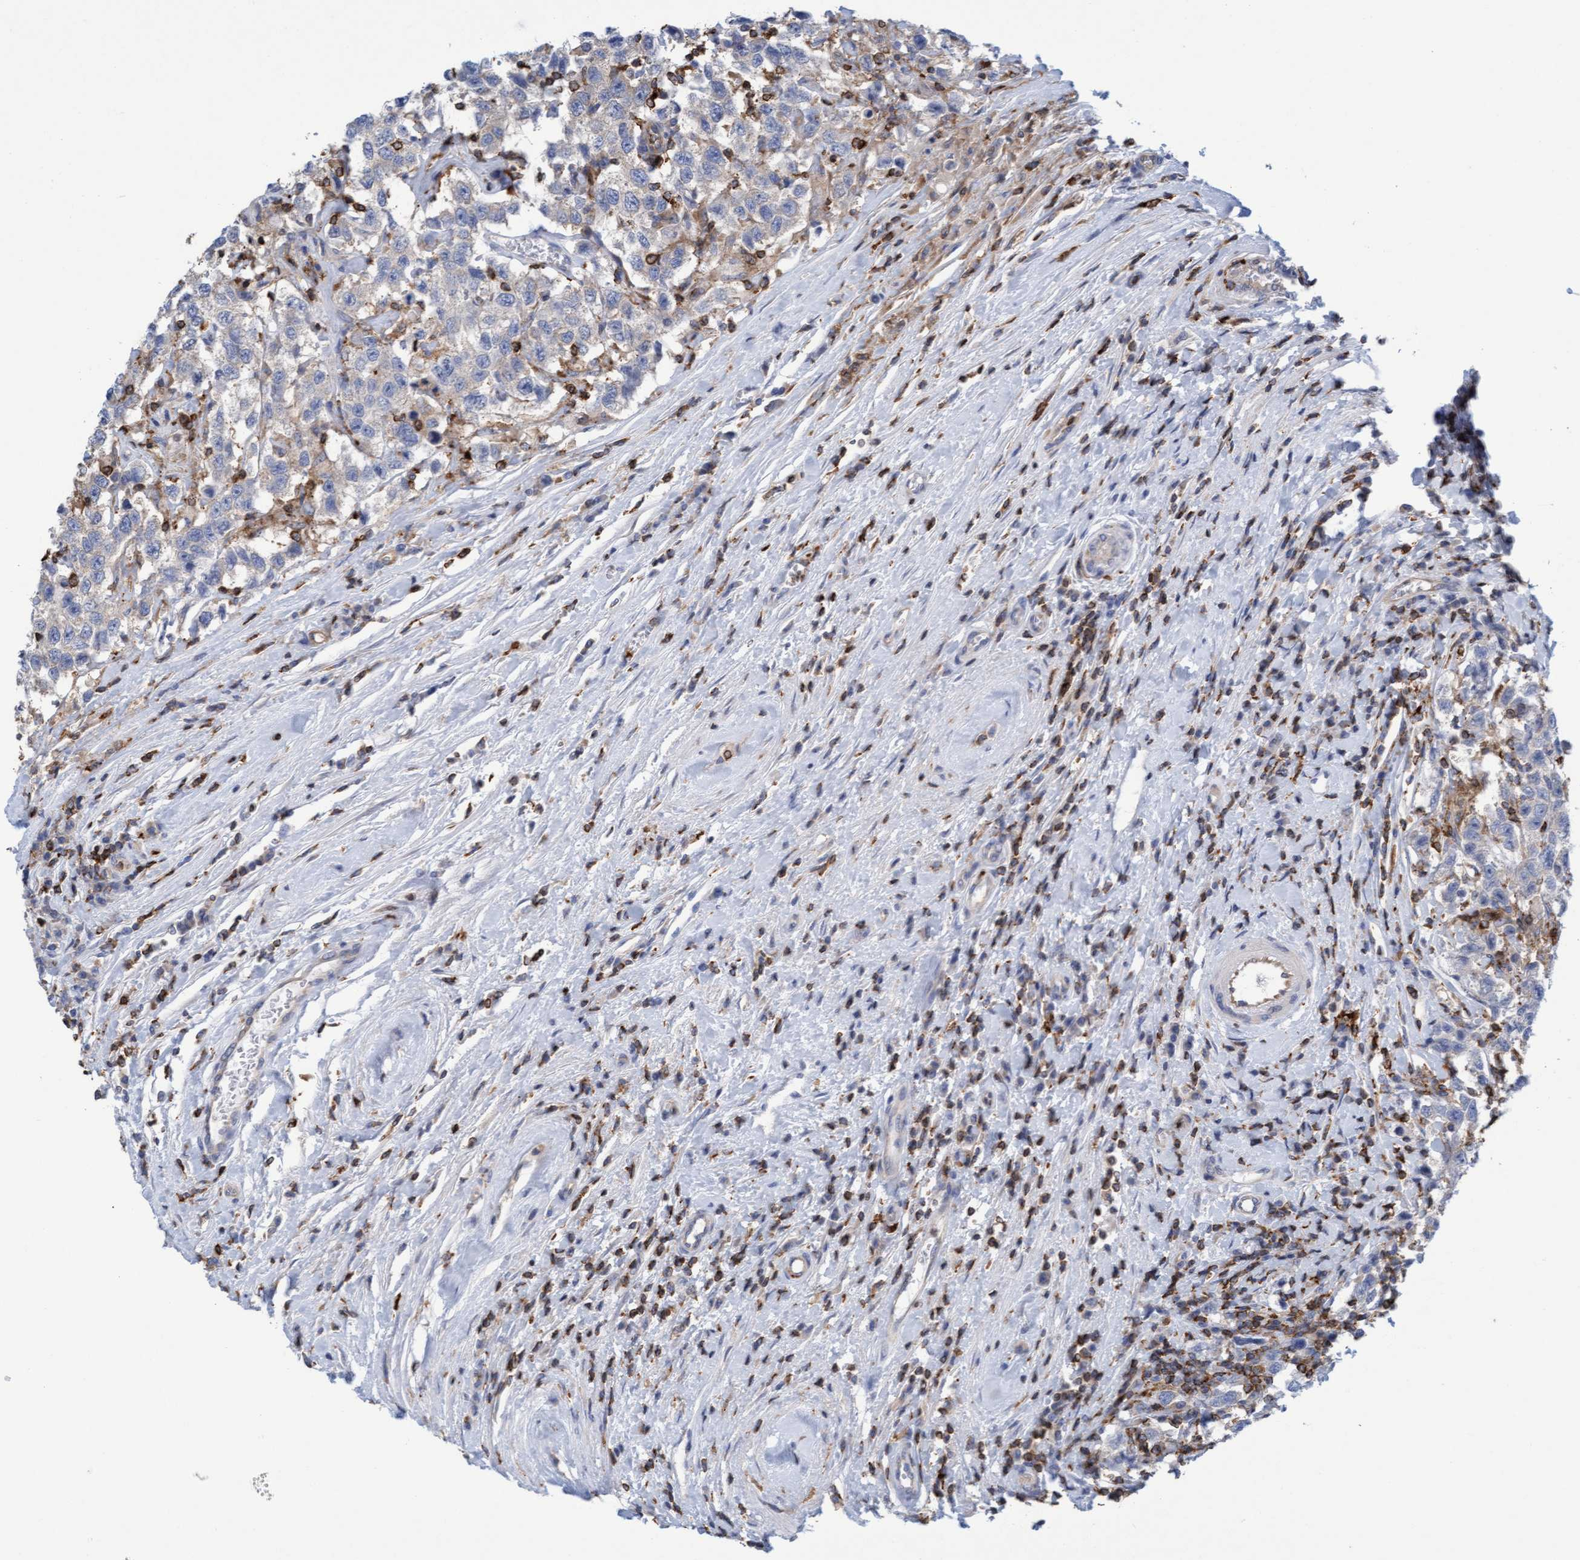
{"staining": {"intensity": "negative", "quantity": "none", "location": "none"}, "tissue": "testis cancer", "cell_type": "Tumor cells", "image_type": "cancer", "snomed": [{"axis": "morphology", "description": "Seminoma, NOS"}, {"axis": "topography", "description": "Testis"}], "caption": "Tumor cells are negative for brown protein staining in seminoma (testis).", "gene": "FNBP1", "patient": {"sex": "male", "age": 41}}